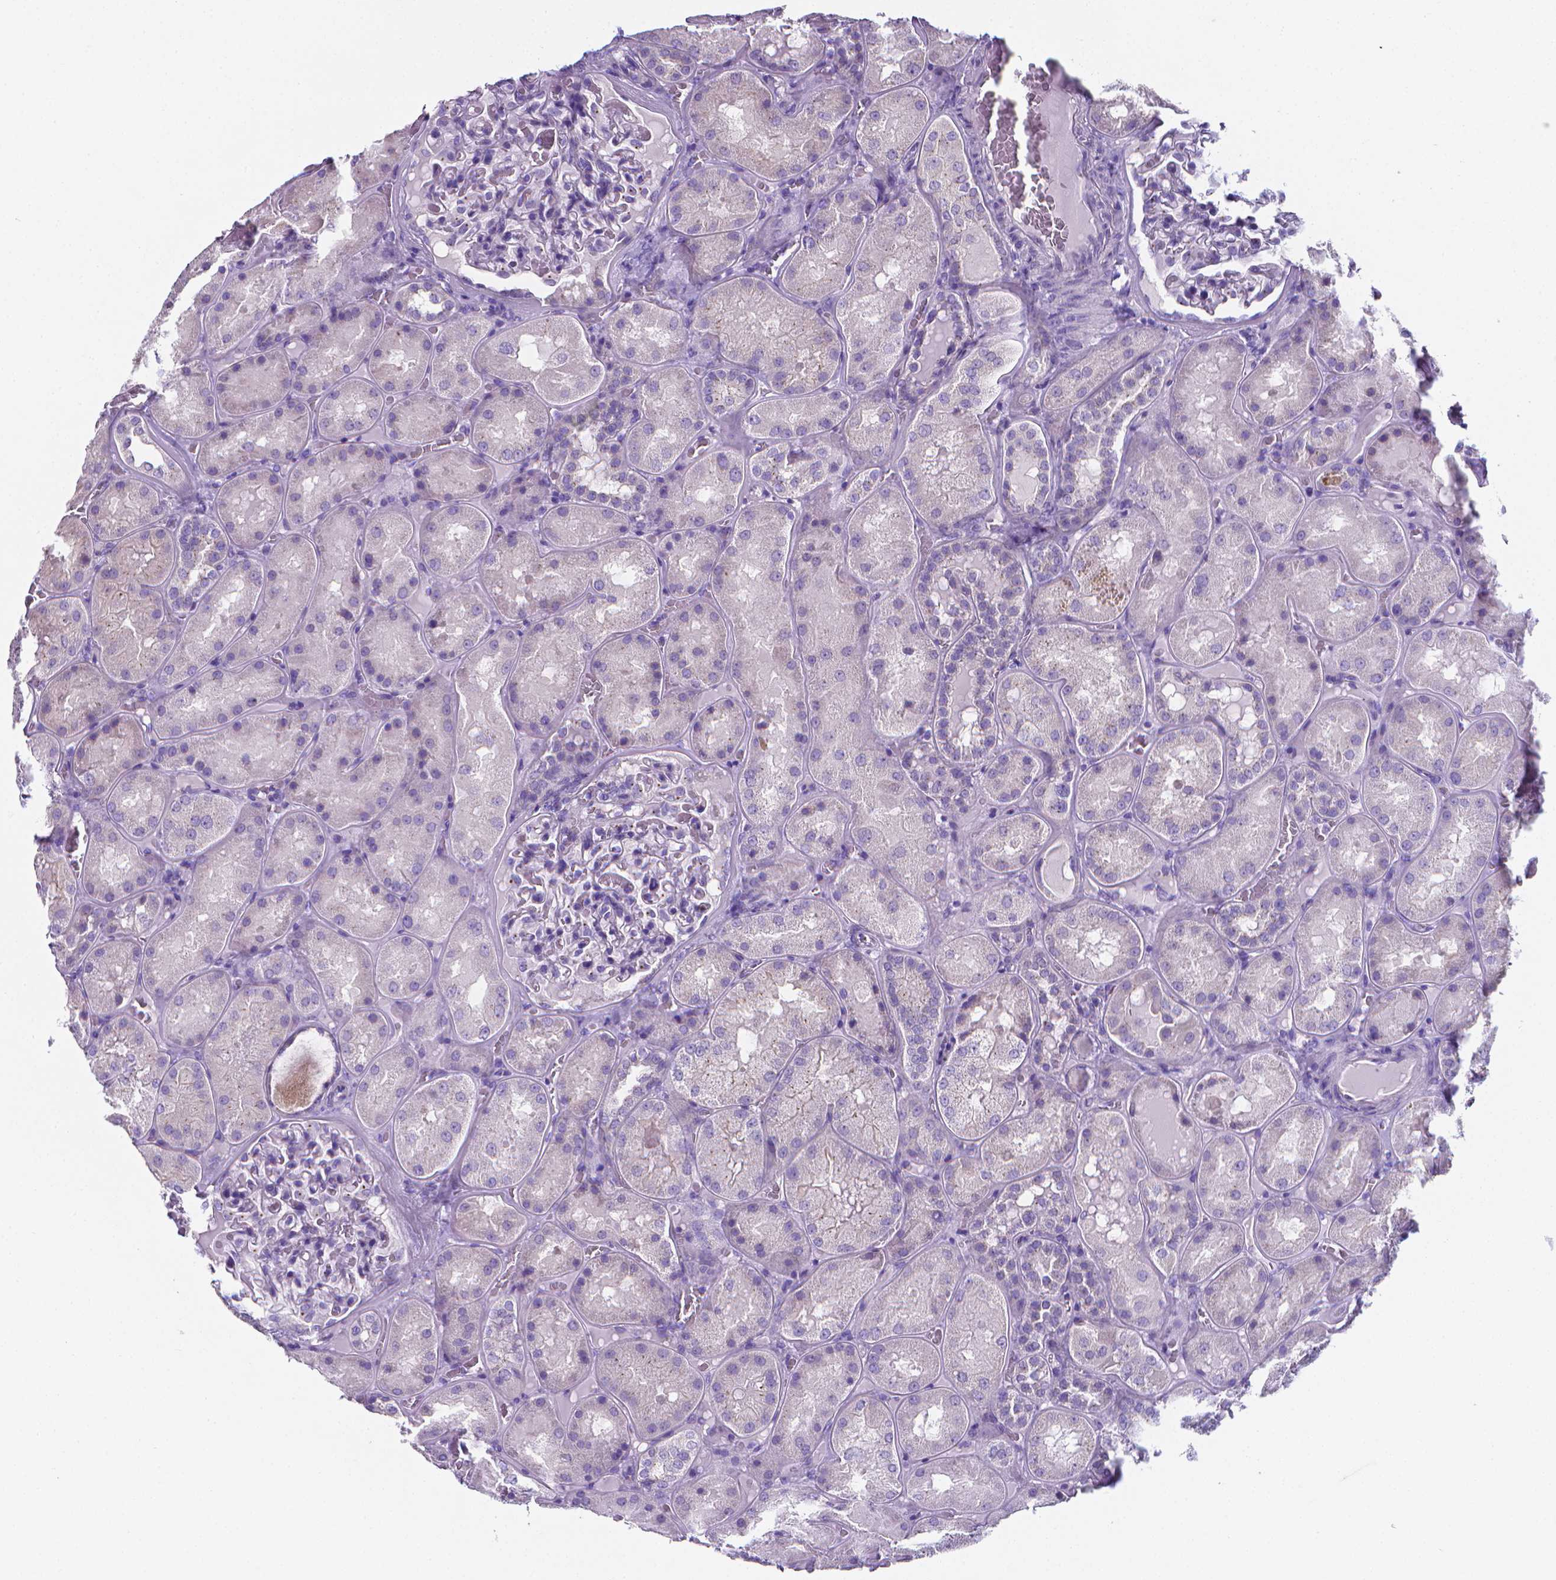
{"staining": {"intensity": "negative", "quantity": "none", "location": "none"}, "tissue": "kidney", "cell_type": "Cells in glomeruli", "image_type": "normal", "snomed": [{"axis": "morphology", "description": "Normal tissue, NOS"}, {"axis": "topography", "description": "Kidney"}], "caption": "Immunohistochemistry histopathology image of normal human kidney stained for a protein (brown), which exhibits no expression in cells in glomeruli.", "gene": "LRRC73", "patient": {"sex": "male", "age": 73}}